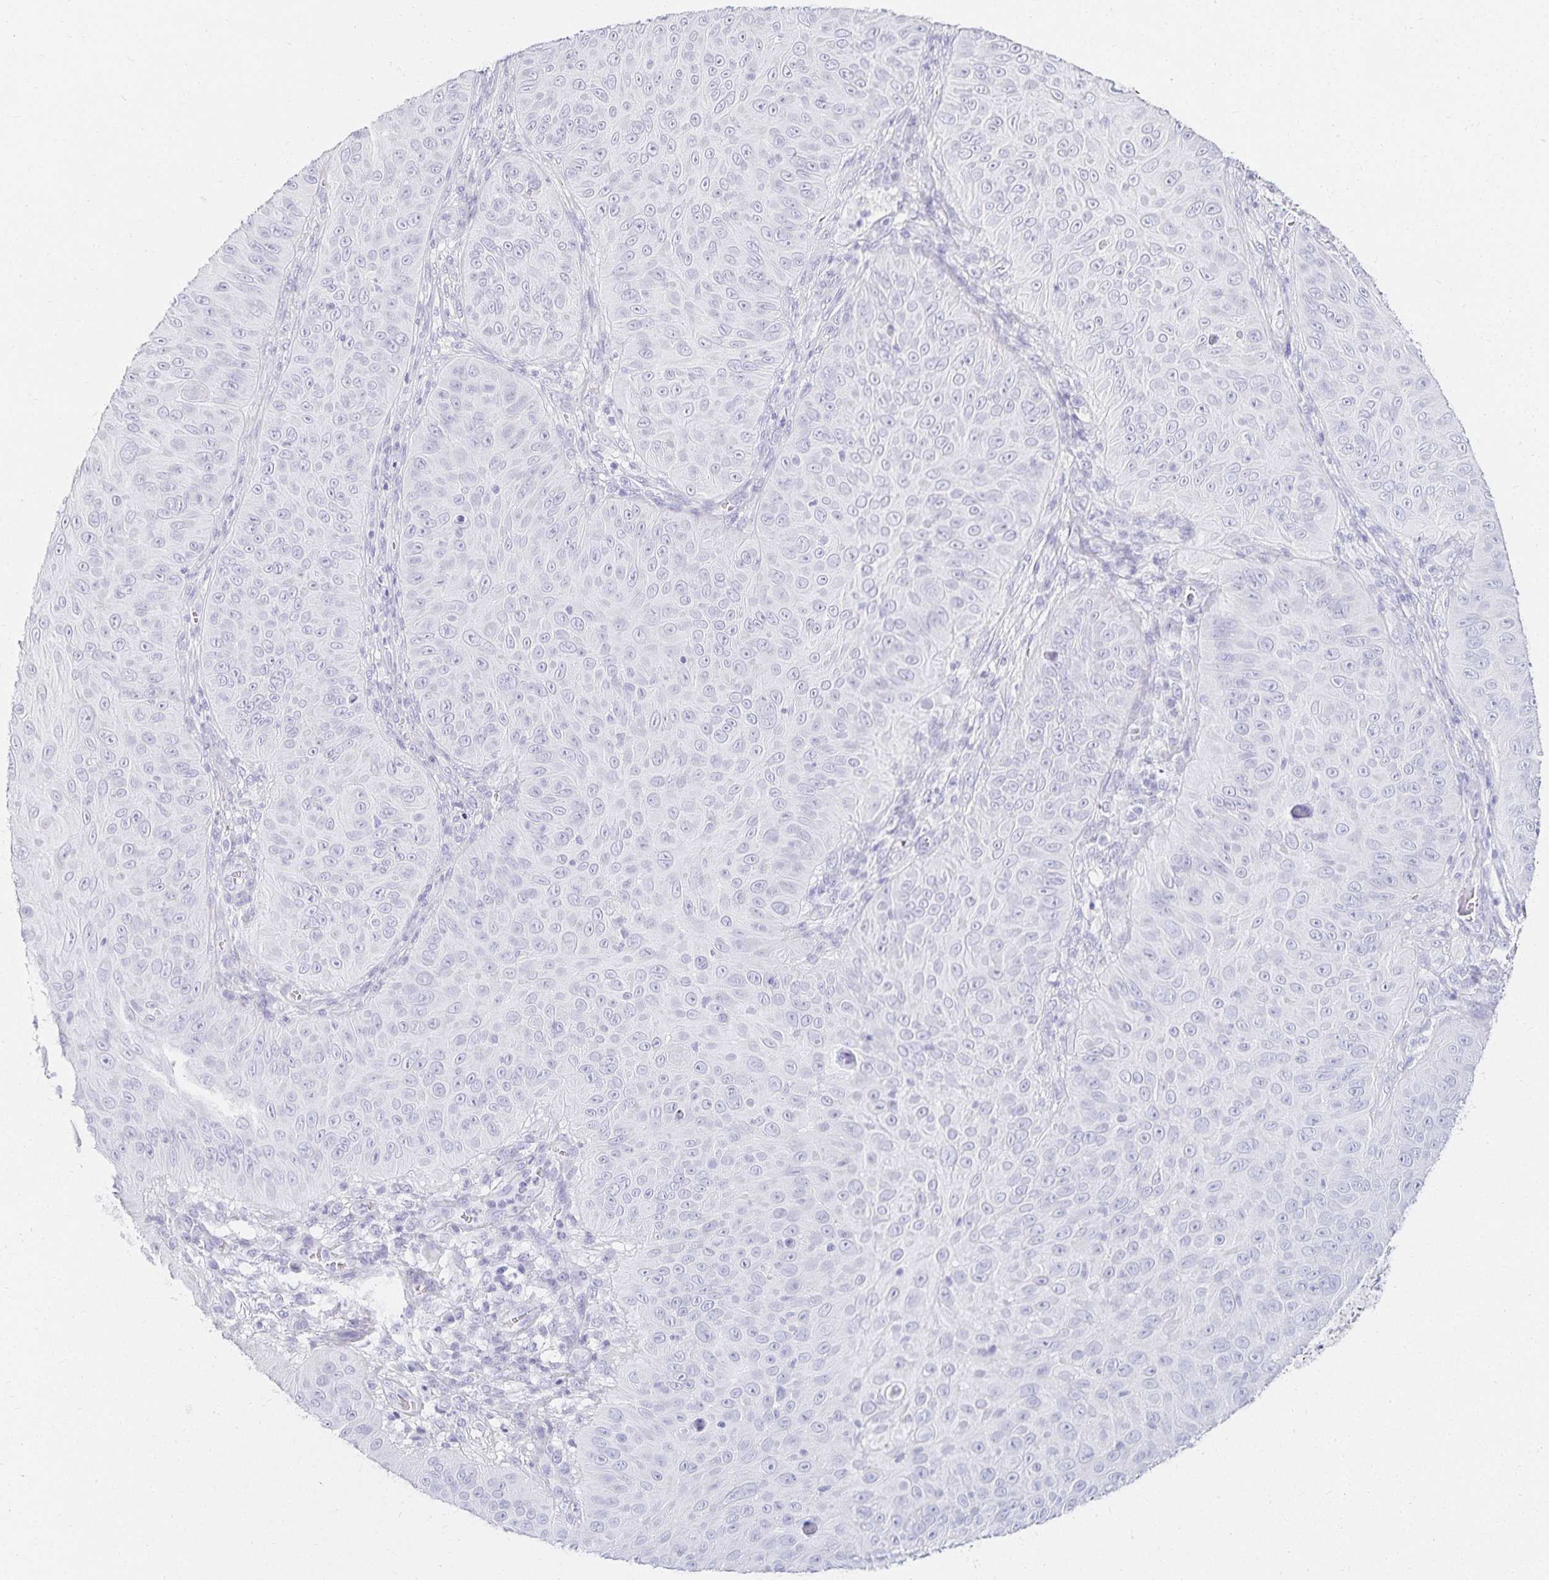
{"staining": {"intensity": "negative", "quantity": "none", "location": "none"}, "tissue": "skin cancer", "cell_type": "Tumor cells", "image_type": "cancer", "snomed": [{"axis": "morphology", "description": "Squamous cell carcinoma, NOS"}, {"axis": "topography", "description": "Skin"}], "caption": "Tumor cells show no significant expression in skin squamous cell carcinoma. (DAB immunohistochemistry visualized using brightfield microscopy, high magnification).", "gene": "GP2", "patient": {"sex": "male", "age": 82}}